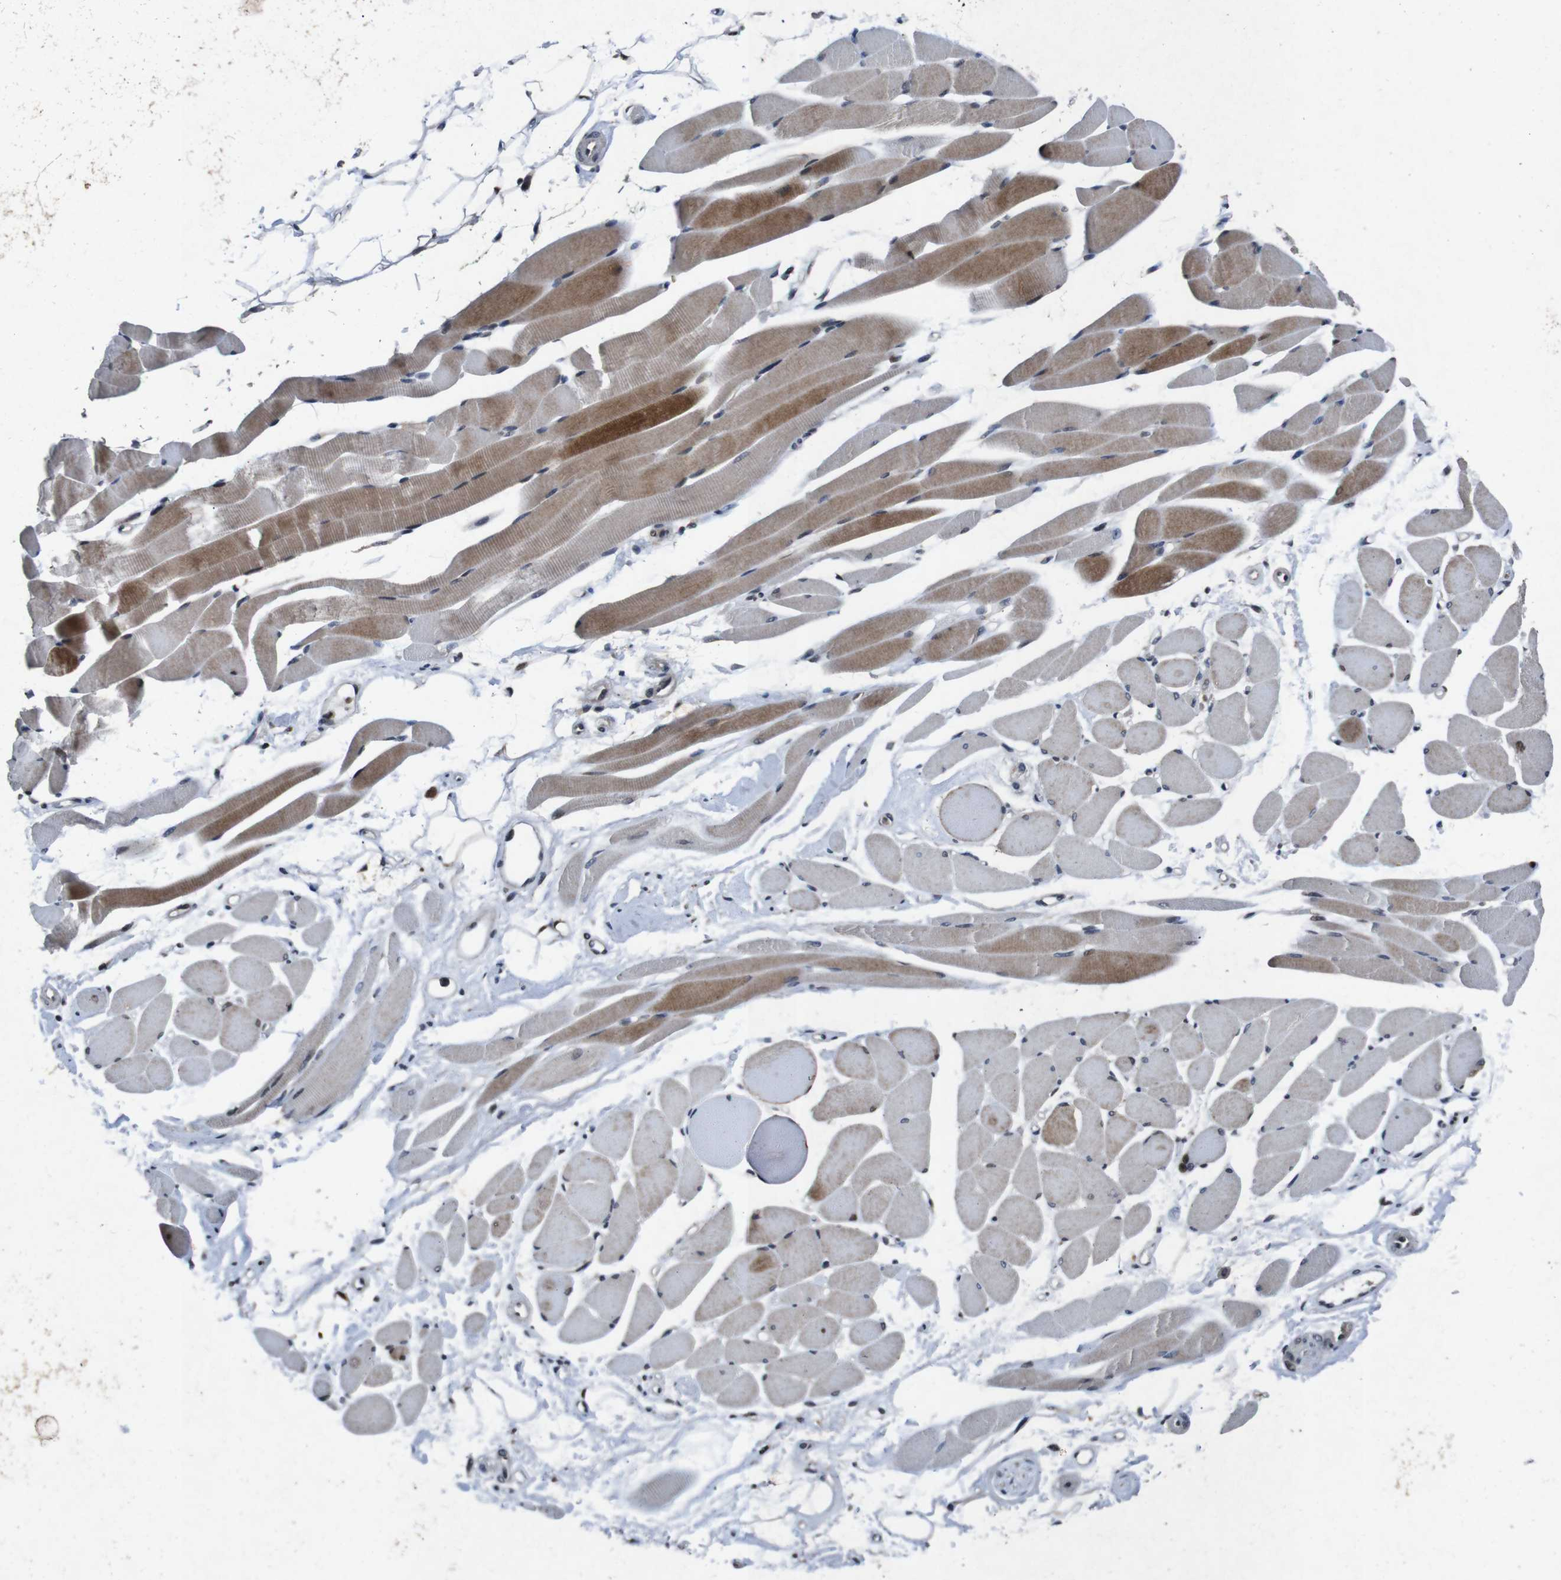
{"staining": {"intensity": "moderate", "quantity": "25%-75%", "location": "cytoplasmic/membranous"}, "tissue": "skeletal muscle", "cell_type": "Myocytes", "image_type": "normal", "snomed": [{"axis": "morphology", "description": "Normal tissue, NOS"}, {"axis": "topography", "description": "Skeletal muscle"}, {"axis": "topography", "description": "Peripheral nerve tissue"}], "caption": "Unremarkable skeletal muscle reveals moderate cytoplasmic/membranous staining in approximately 25%-75% of myocytes Using DAB (brown) and hematoxylin (blue) stains, captured at high magnification using brightfield microscopy..", "gene": "AKT3", "patient": {"sex": "female", "age": 84}}